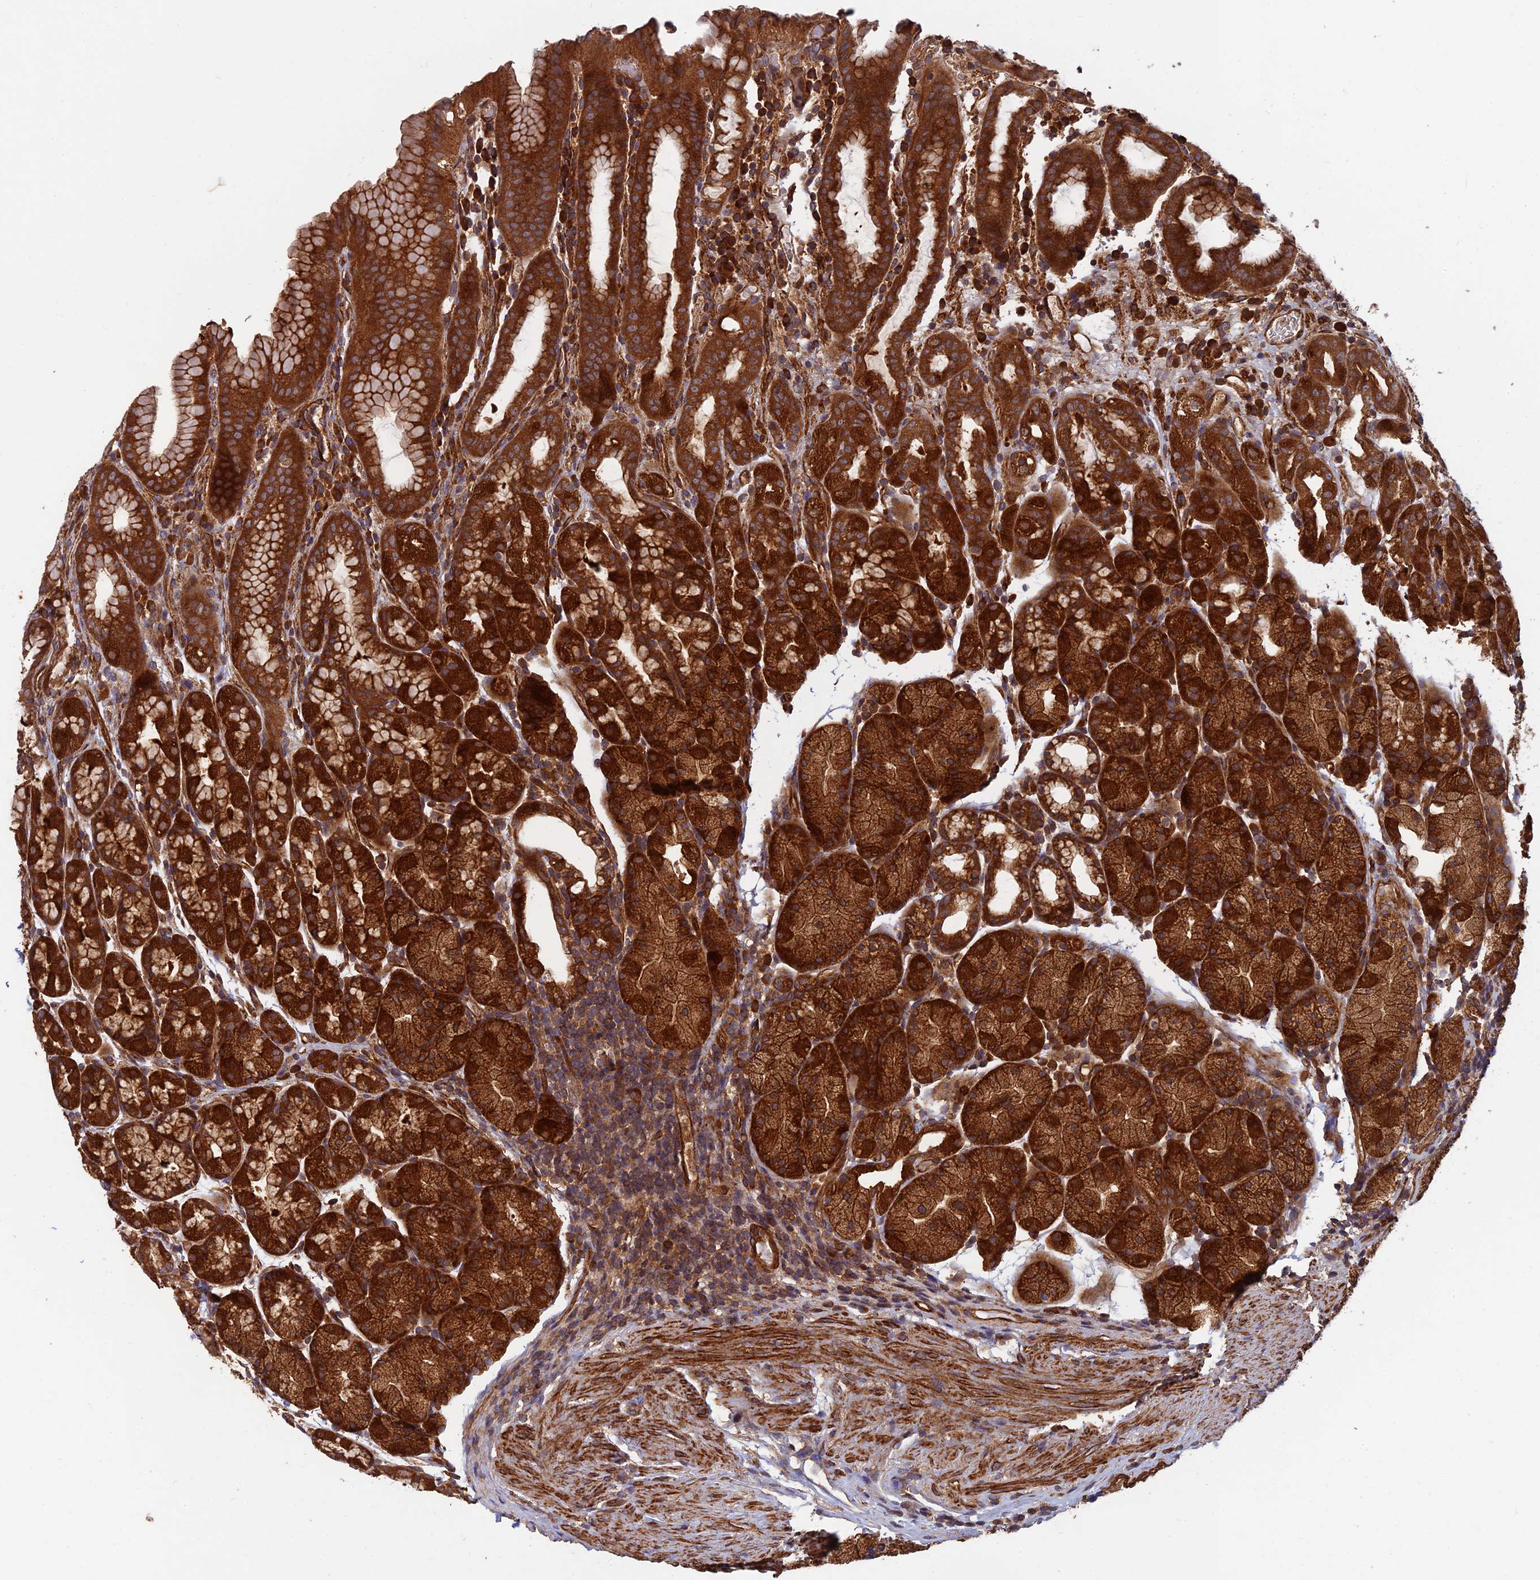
{"staining": {"intensity": "strong", "quantity": ">75%", "location": "cytoplasmic/membranous"}, "tissue": "stomach", "cell_type": "Glandular cells", "image_type": "normal", "snomed": [{"axis": "morphology", "description": "Normal tissue, NOS"}, {"axis": "topography", "description": "Stomach, upper"}, {"axis": "topography", "description": "Stomach, lower"}, {"axis": "topography", "description": "Small intestine"}], "caption": "A brown stain highlights strong cytoplasmic/membranous staining of a protein in glandular cells of unremarkable human stomach.", "gene": "RELCH", "patient": {"sex": "male", "age": 68}}